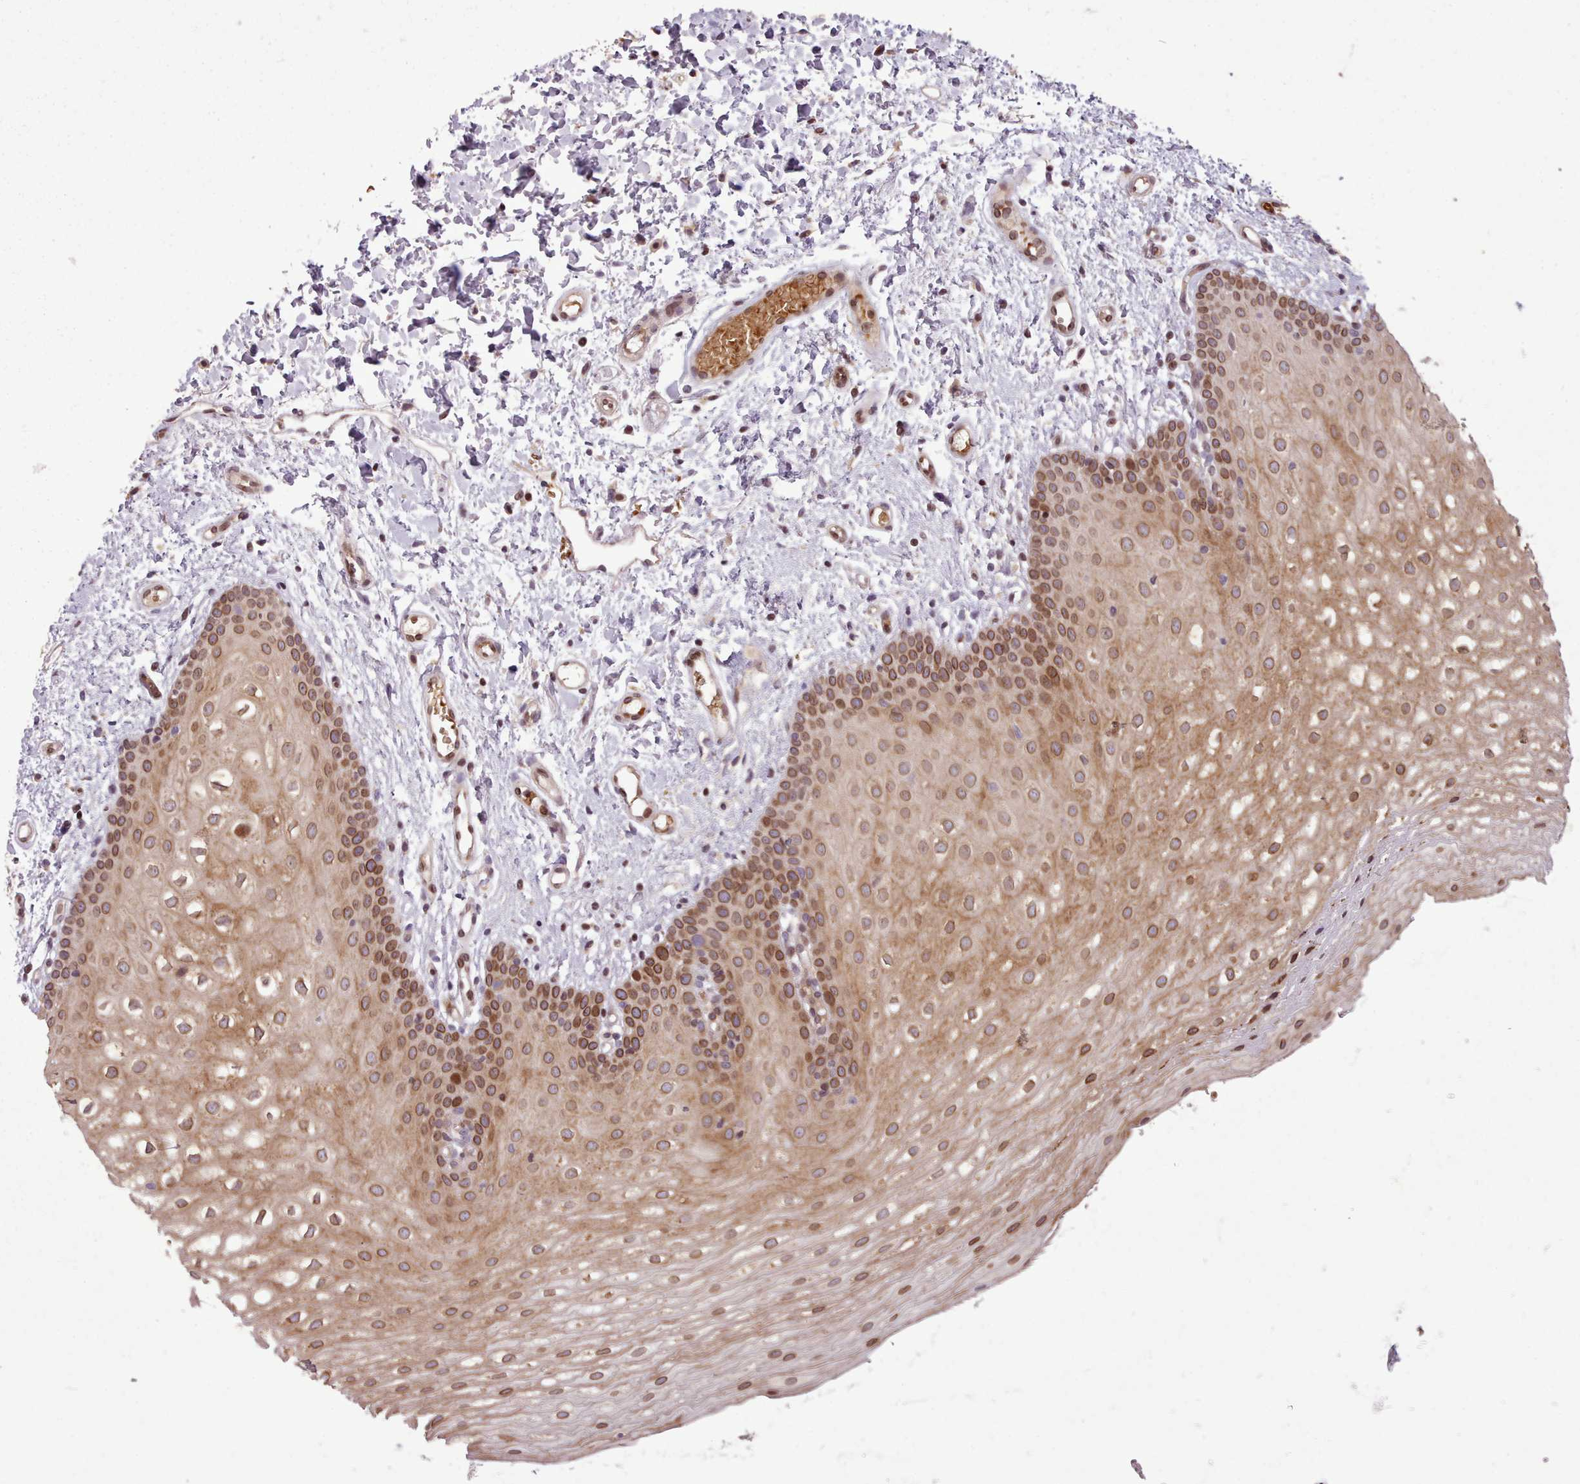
{"staining": {"intensity": "moderate", "quantity": ">75%", "location": "cytoplasmic/membranous,nuclear"}, "tissue": "oral mucosa", "cell_type": "Squamous epithelial cells", "image_type": "normal", "snomed": [{"axis": "morphology", "description": "Normal tissue, NOS"}, {"axis": "topography", "description": "Oral tissue"}], "caption": "Moderate cytoplasmic/membranous,nuclear staining for a protein is appreciated in about >75% of squamous epithelial cells of unremarkable oral mucosa using IHC.", "gene": "CABP1", "patient": {"sex": "female", "age": 54}}